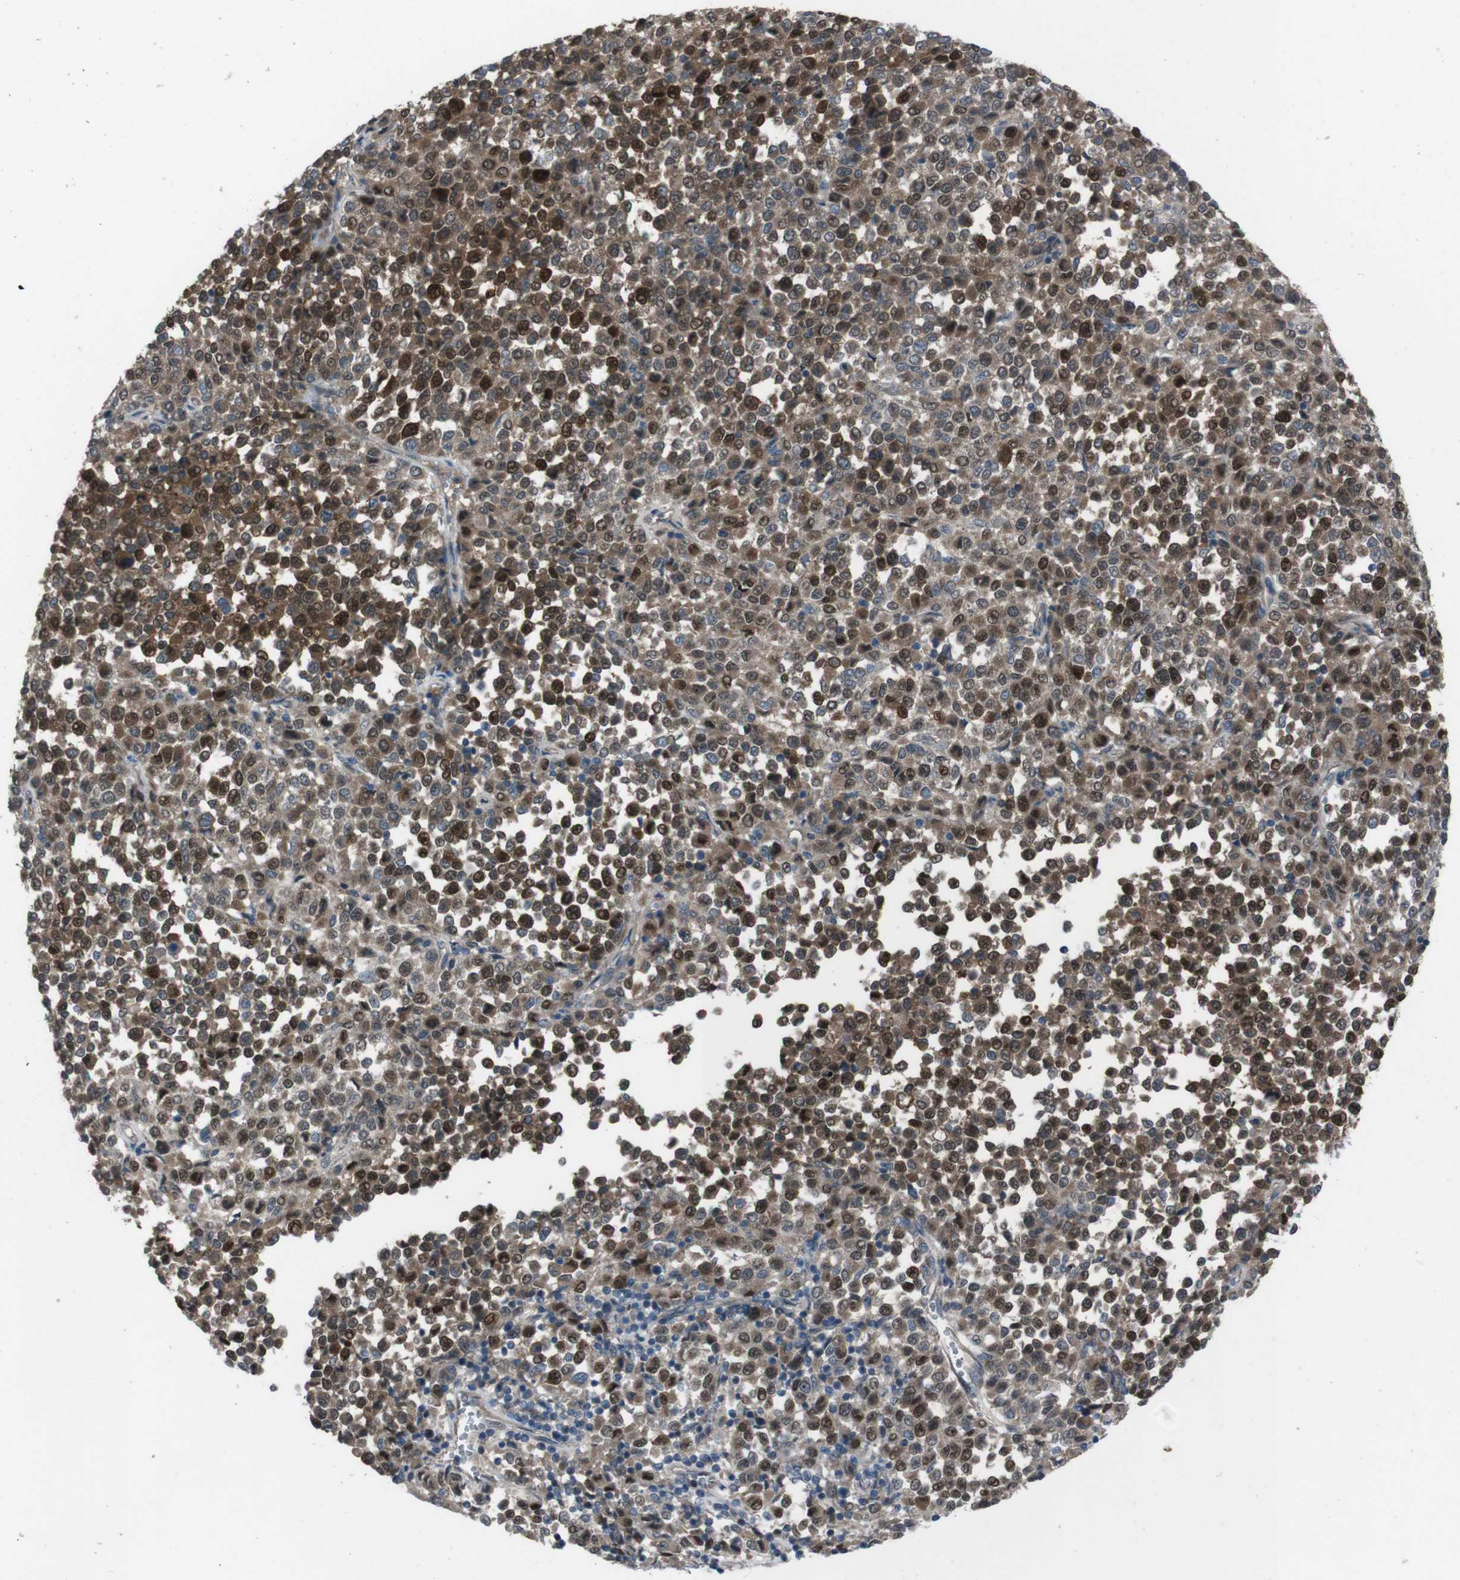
{"staining": {"intensity": "moderate", "quantity": ">75%", "location": "cytoplasmic/membranous,nuclear"}, "tissue": "melanoma", "cell_type": "Tumor cells", "image_type": "cancer", "snomed": [{"axis": "morphology", "description": "Malignant melanoma, Metastatic site"}, {"axis": "topography", "description": "Pancreas"}], "caption": "Immunohistochemical staining of malignant melanoma (metastatic site) displays medium levels of moderate cytoplasmic/membranous and nuclear protein expression in about >75% of tumor cells.", "gene": "EFNA5", "patient": {"sex": "female", "age": 30}}